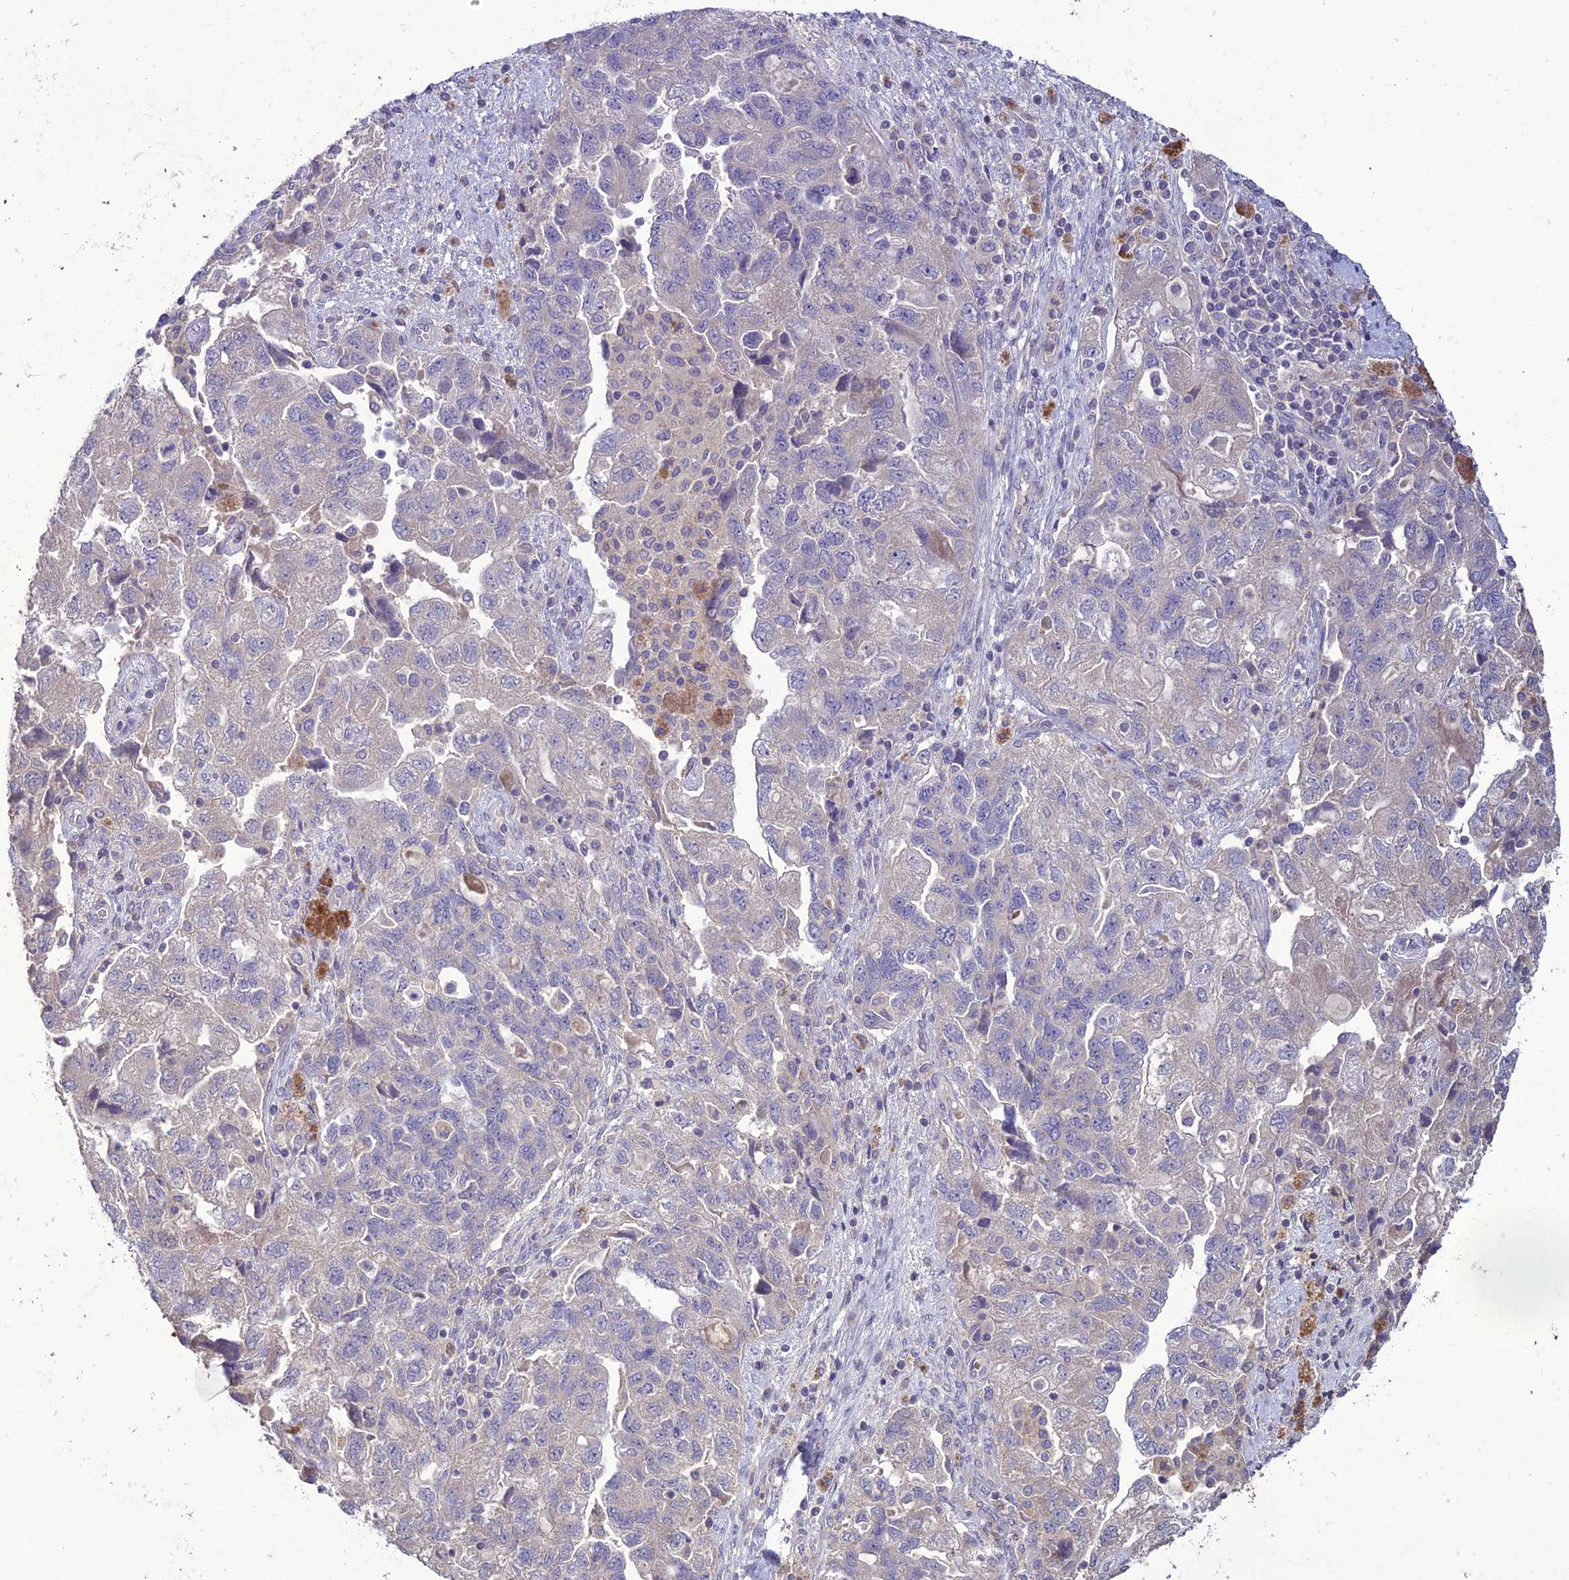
{"staining": {"intensity": "negative", "quantity": "none", "location": "none"}, "tissue": "ovarian cancer", "cell_type": "Tumor cells", "image_type": "cancer", "snomed": [{"axis": "morphology", "description": "Carcinoma, NOS"}, {"axis": "morphology", "description": "Cystadenocarcinoma, serous, NOS"}, {"axis": "topography", "description": "Ovary"}], "caption": "IHC of ovarian cancer (carcinoma) shows no positivity in tumor cells.", "gene": "C2orf76", "patient": {"sex": "female", "age": 69}}